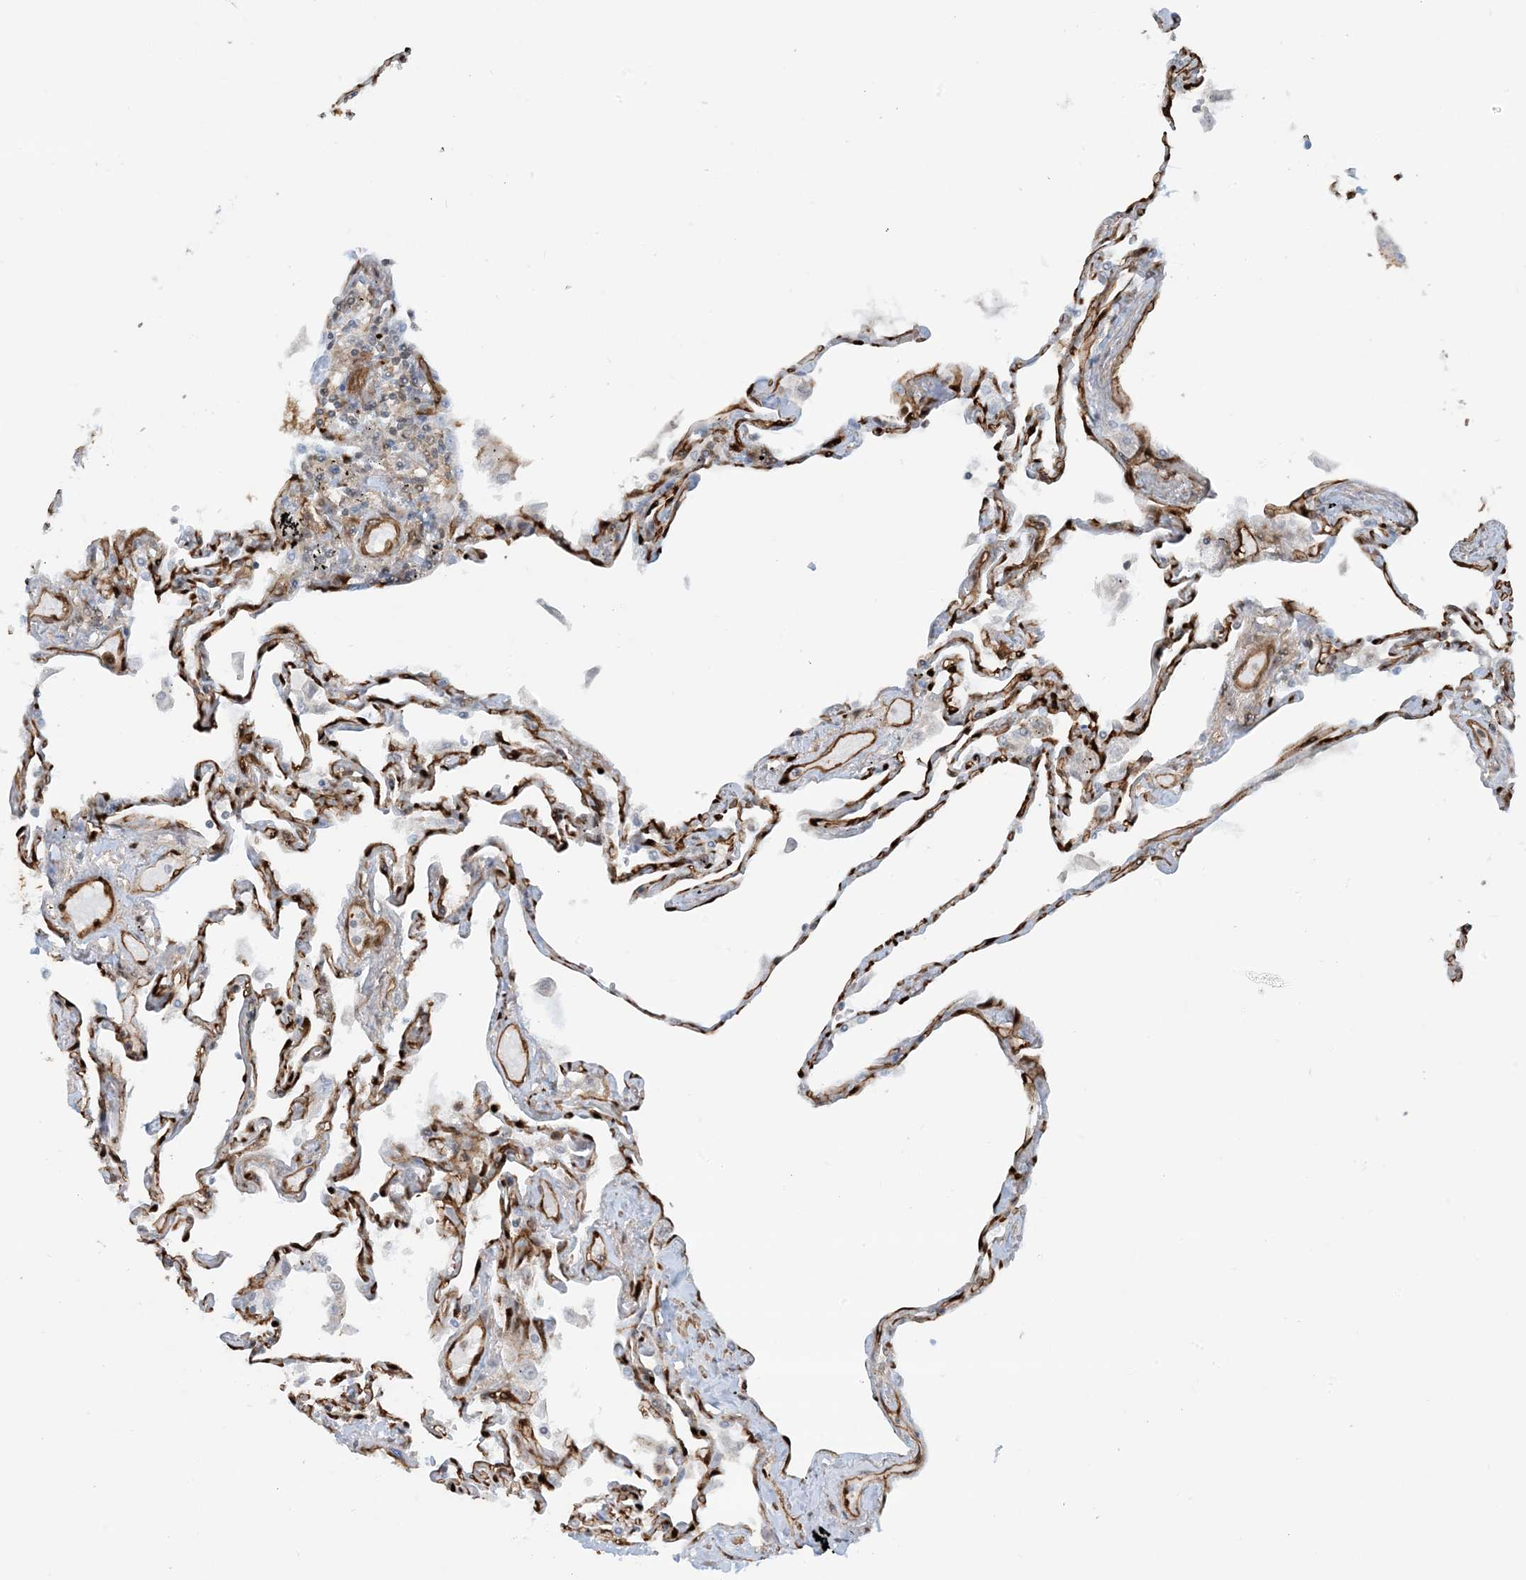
{"staining": {"intensity": "strong", "quantity": ">75%", "location": "cytoplasmic/membranous"}, "tissue": "lung", "cell_type": "Alveolar cells", "image_type": "normal", "snomed": [{"axis": "morphology", "description": "Normal tissue, NOS"}, {"axis": "topography", "description": "Lung"}], "caption": "Immunohistochemistry (IHC) histopathology image of normal lung: human lung stained using IHC displays high levels of strong protein expression localized specifically in the cytoplasmic/membranous of alveolar cells, appearing as a cytoplasmic/membranous brown color.", "gene": "PPM1F", "patient": {"sex": "female", "age": 67}}